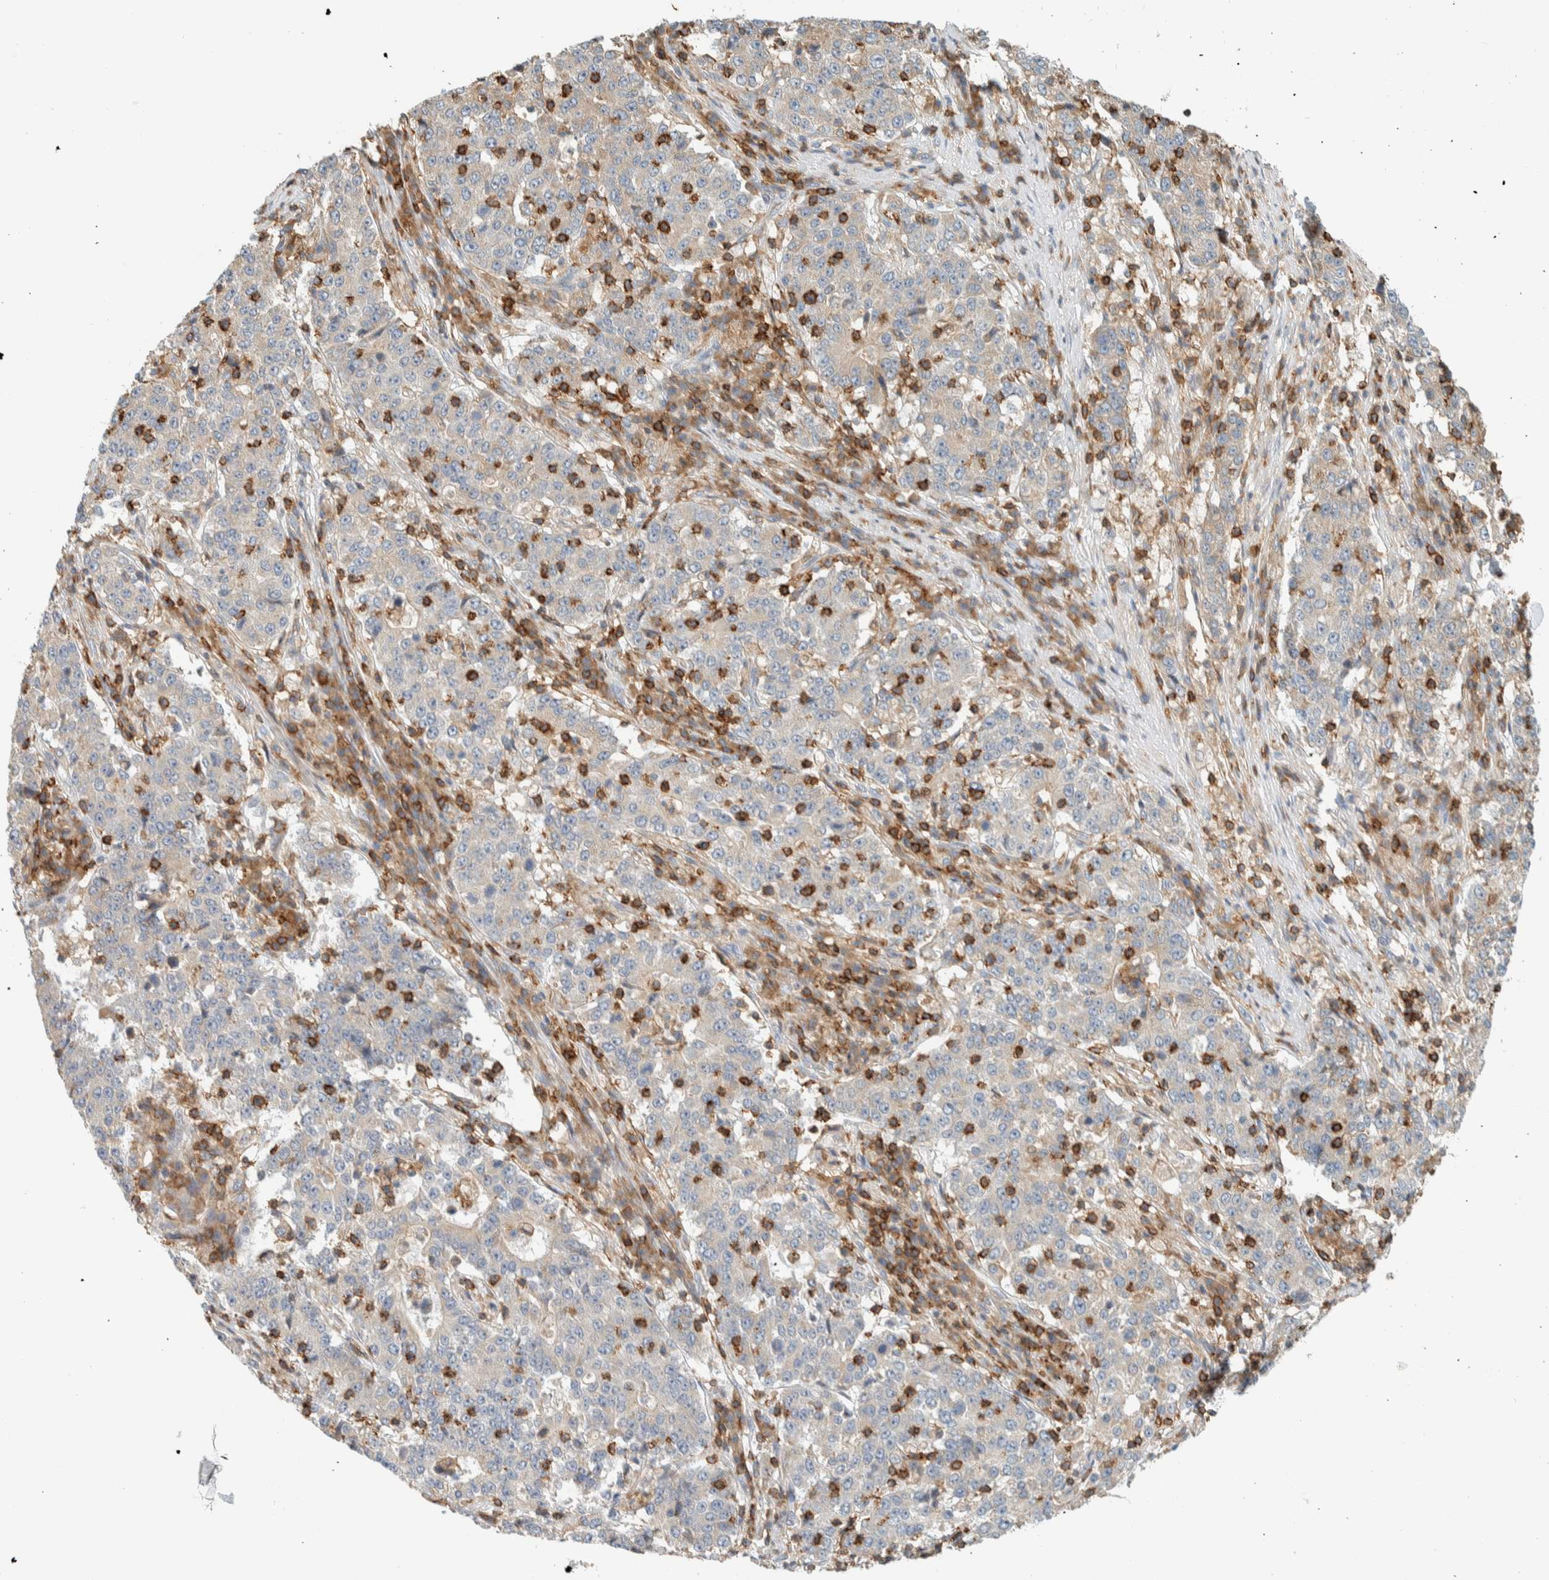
{"staining": {"intensity": "weak", "quantity": "25%-75%", "location": "cytoplasmic/membranous"}, "tissue": "stomach cancer", "cell_type": "Tumor cells", "image_type": "cancer", "snomed": [{"axis": "morphology", "description": "Adenocarcinoma, NOS"}, {"axis": "topography", "description": "Stomach"}], "caption": "Approximately 25%-75% of tumor cells in human stomach cancer display weak cytoplasmic/membranous protein expression as visualized by brown immunohistochemical staining.", "gene": "CCDC57", "patient": {"sex": "male", "age": 59}}